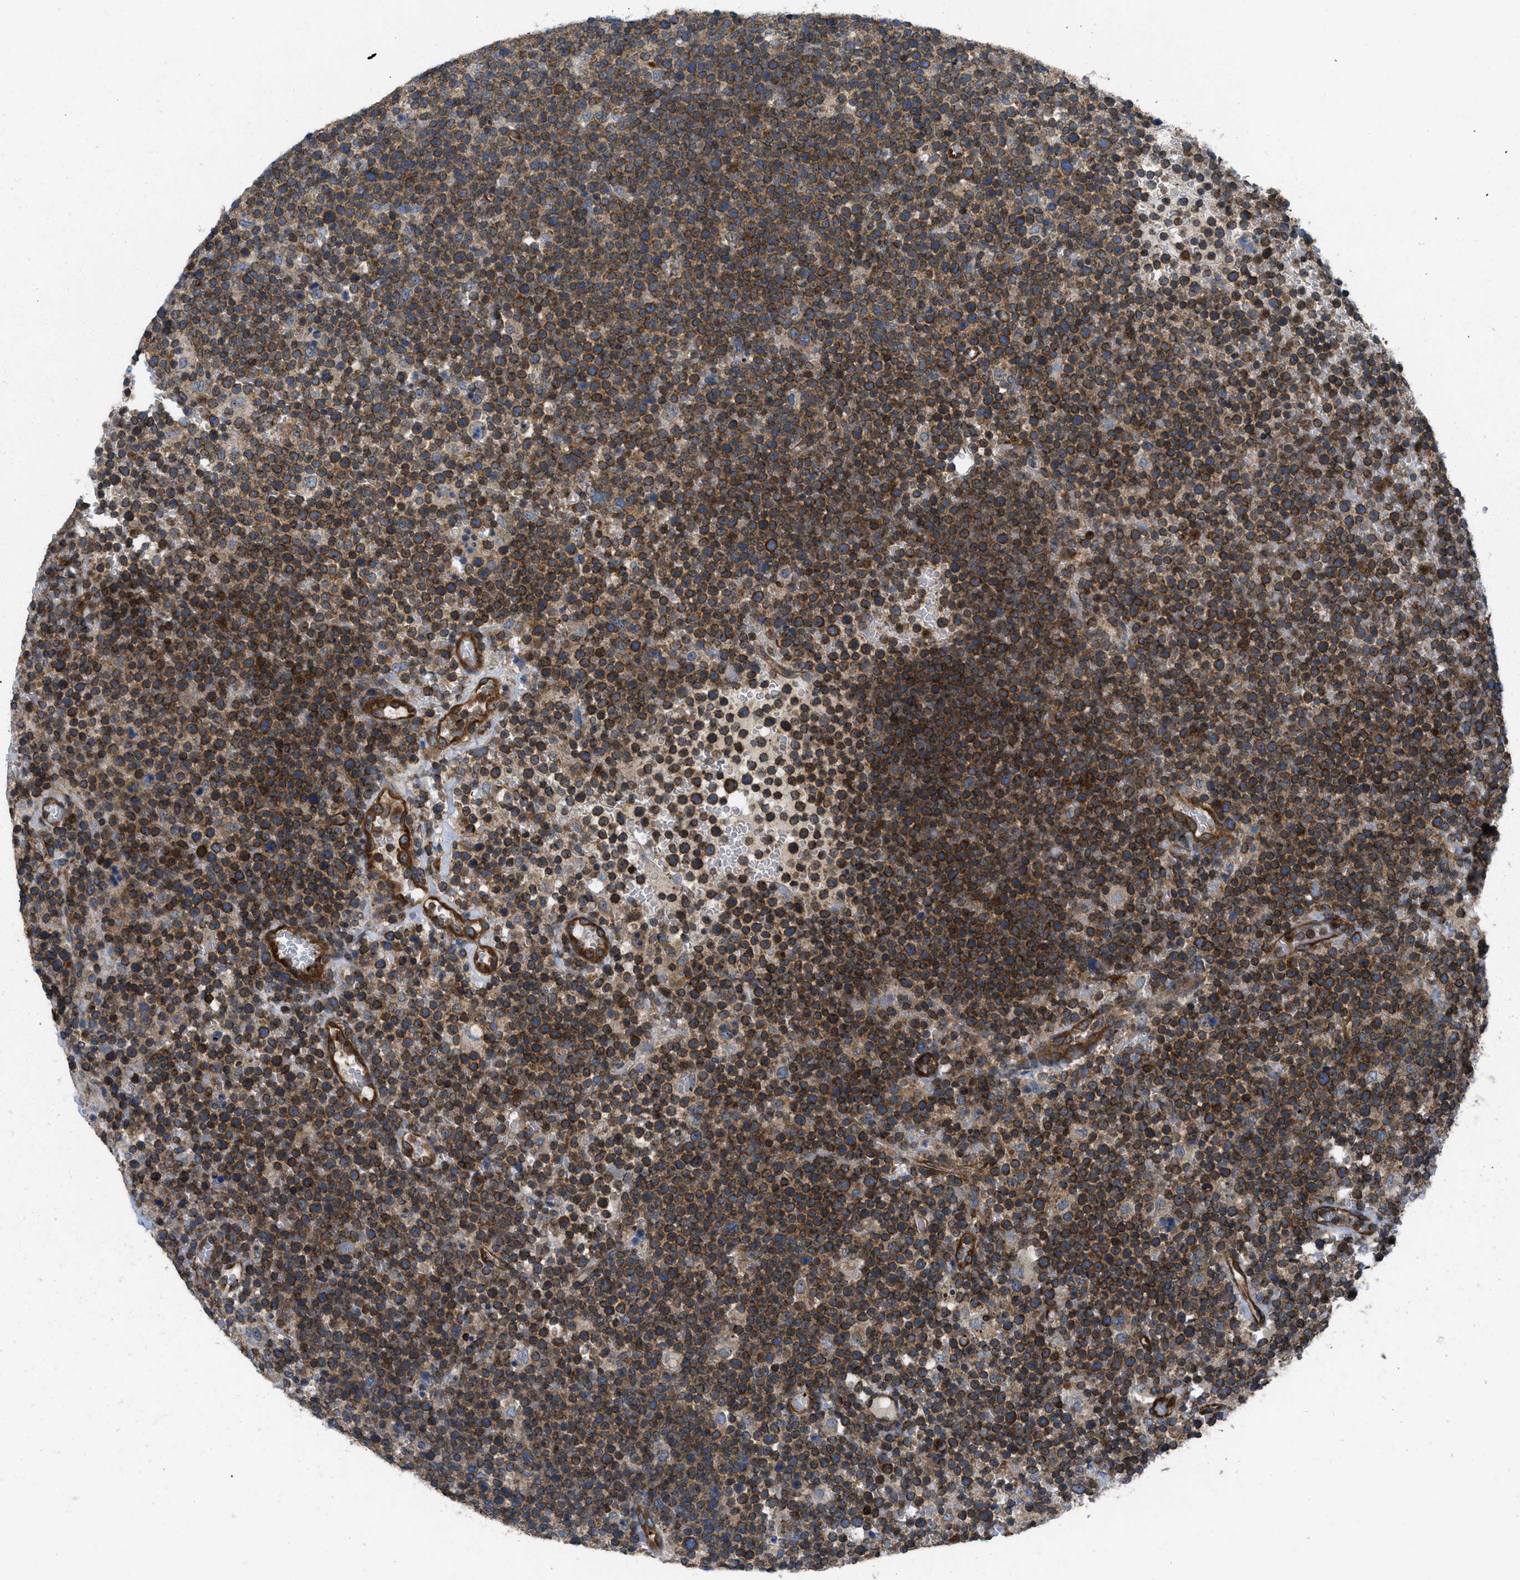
{"staining": {"intensity": "moderate", "quantity": ">75%", "location": "cytoplasmic/membranous"}, "tissue": "lymphoma", "cell_type": "Tumor cells", "image_type": "cancer", "snomed": [{"axis": "morphology", "description": "Malignant lymphoma, non-Hodgkin's type, High grade"}, {"axis": "topography", "description": "Lymph node"}], "caption": "Immunohistochemical staining of human lymphoma reveals medium levels of moderate cytoplasmic/membranous protein expression in about >75% of tumor cells.", "gene": "ATP2A3", "patient": {"sex": "male", "age": 61}}